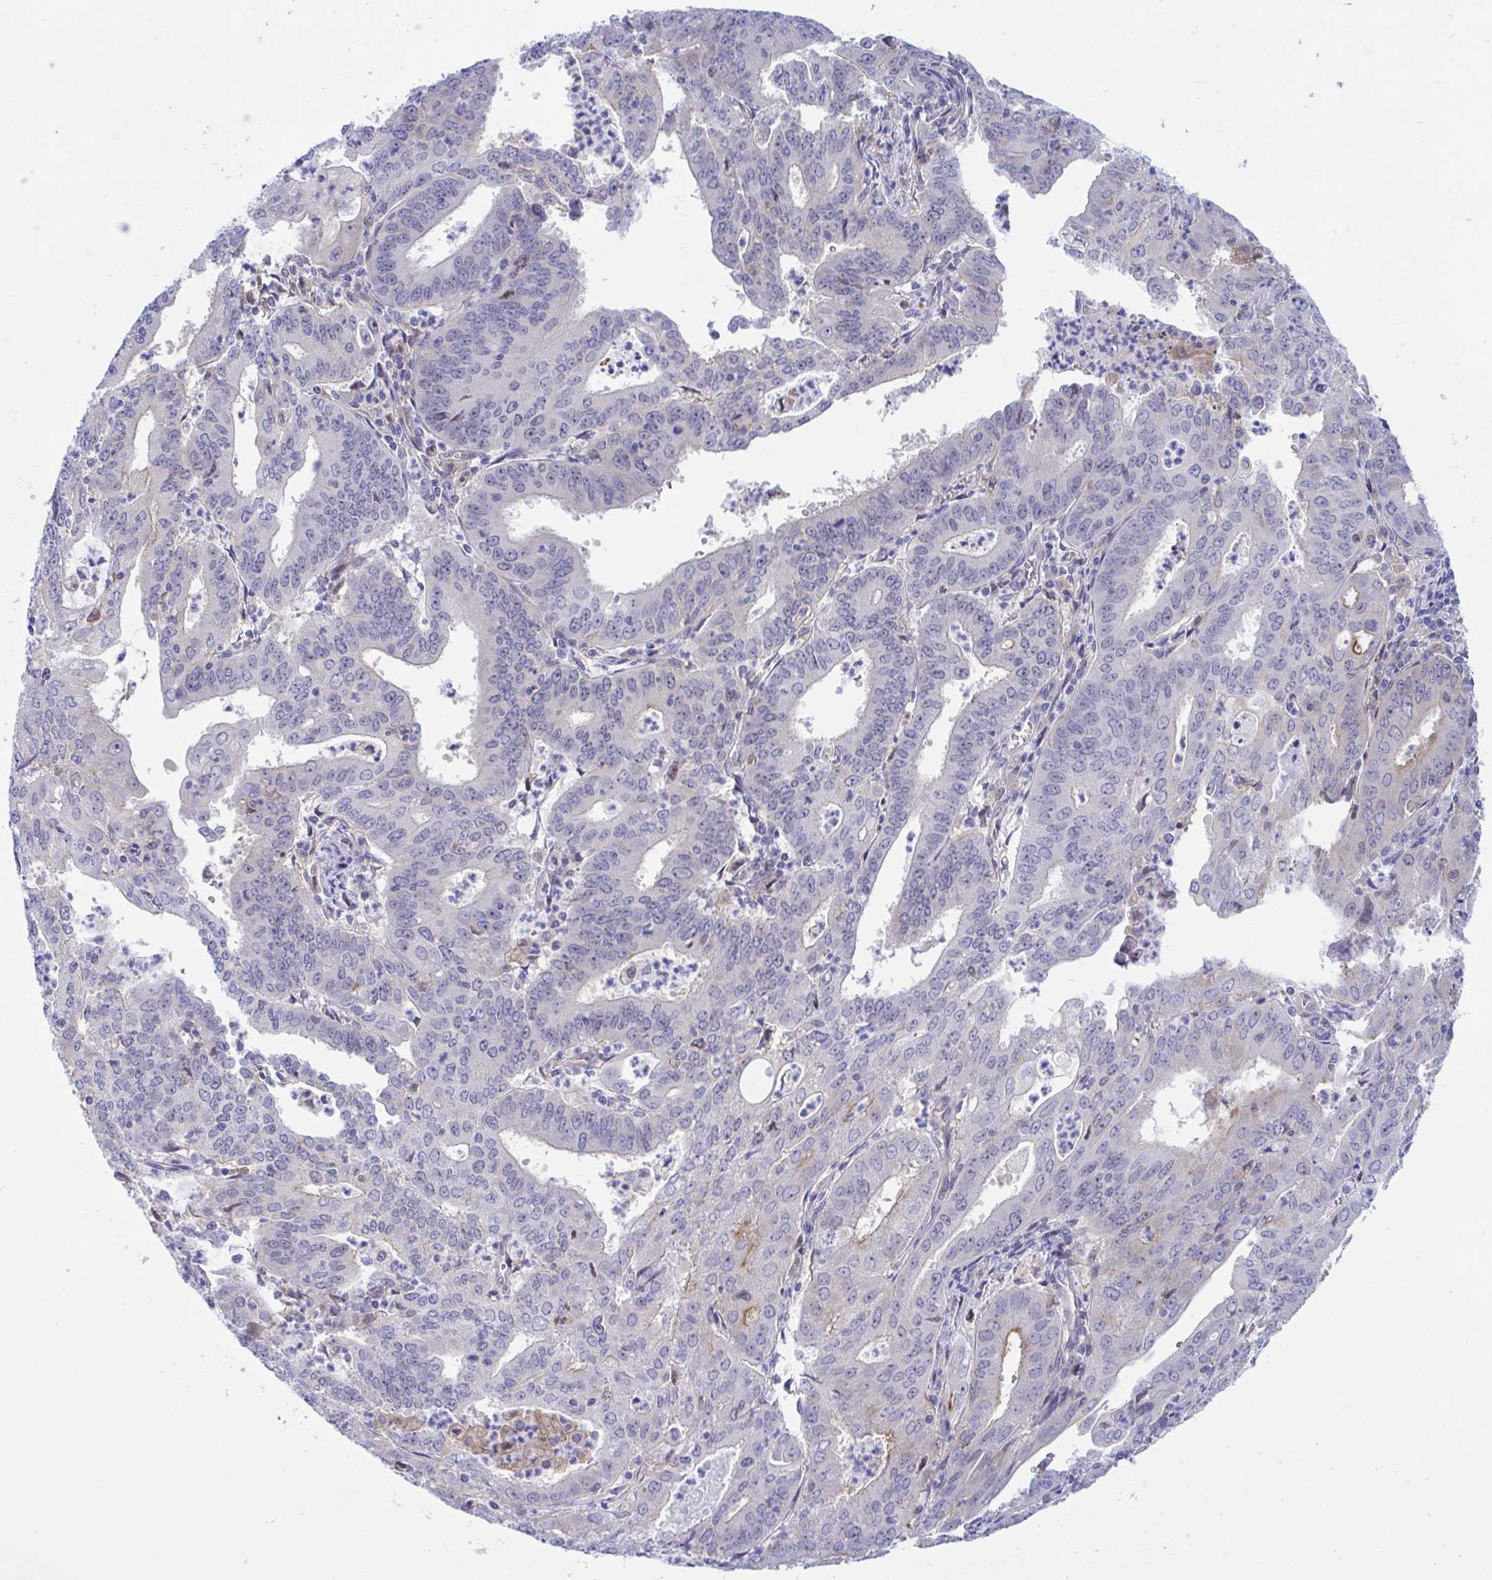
{"staining": {"intensity": "weak", "quantity": "<25%", "location": "cytoplasmic/membranous"}, "tissue": "cervical cancer", "cell_type": "Tumor cells", "image_type": "cancer", "snomed": [{"axis": "morphology", "description": "Adenocarcinoma, NOS"}, {"axis": "topography", "description": "Cervix"}], "caption": "The immunohistochemistry (IHC) histopathology image has no significant expression in tumor cells of cervical adenocarcinoma tissue.", "gene": "CENPQ", "patient": {"sex": "female", "age": 56}}